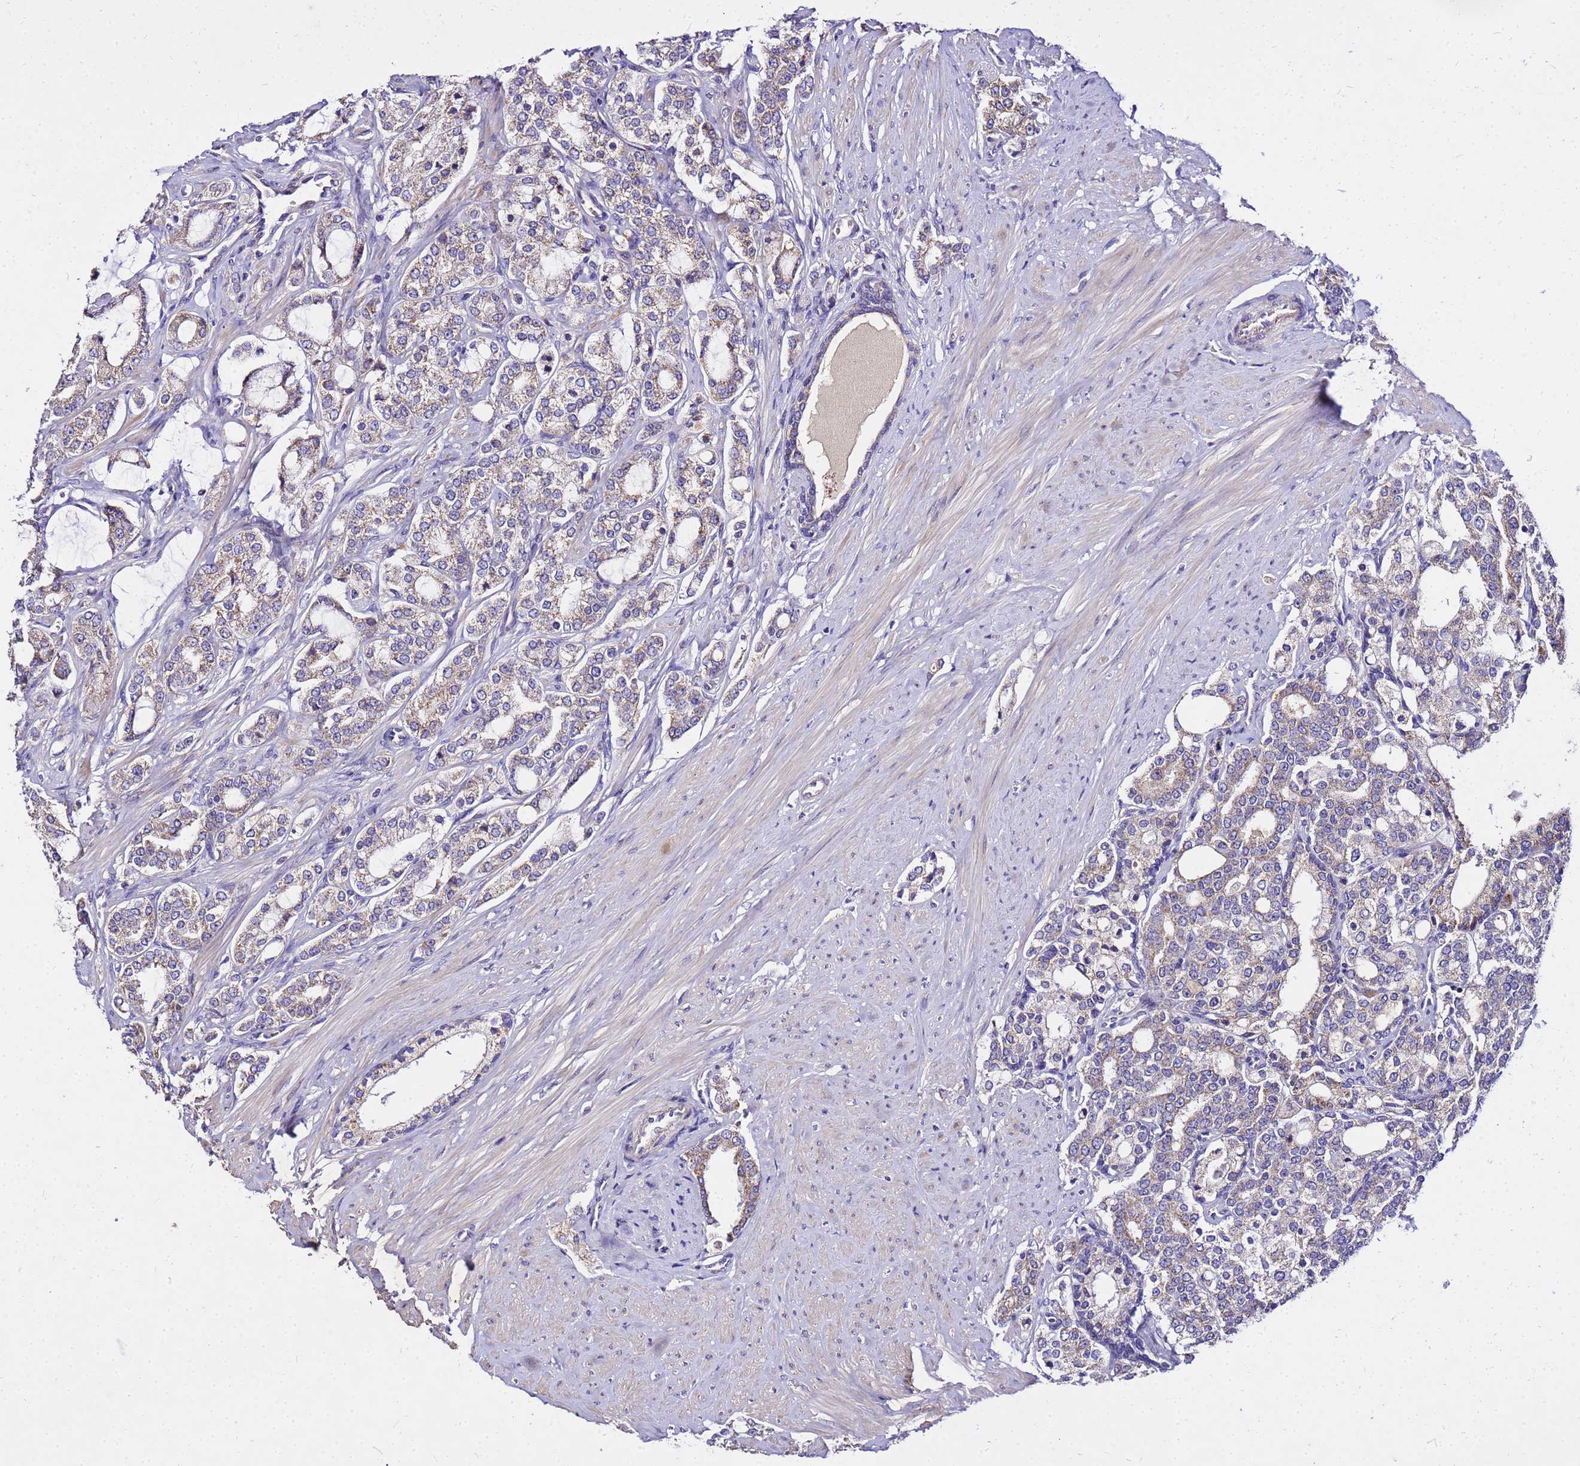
{"staining": {"intensity": "weak", "quantity": "25%-75%", "location": "cytoplasmic/membranous"}, "tissue": "prostate cancer", "cell_type": "Tumor cells", "image_type": "cancer", "snomed": [{"axis": "morphology", "description": "Adenocarcinoma, High grade"}, {"axis": "topography", "description": "Prostate"}], "caption": "Adenocarcinoma (high-grade) (prostate) stained with a brown dye reveals weak cytoplasmic/membranous positive expression in about 25%-75% of tumor cells.", "gene": "COX14", "patient": {"sex": "male", "age": 64}}